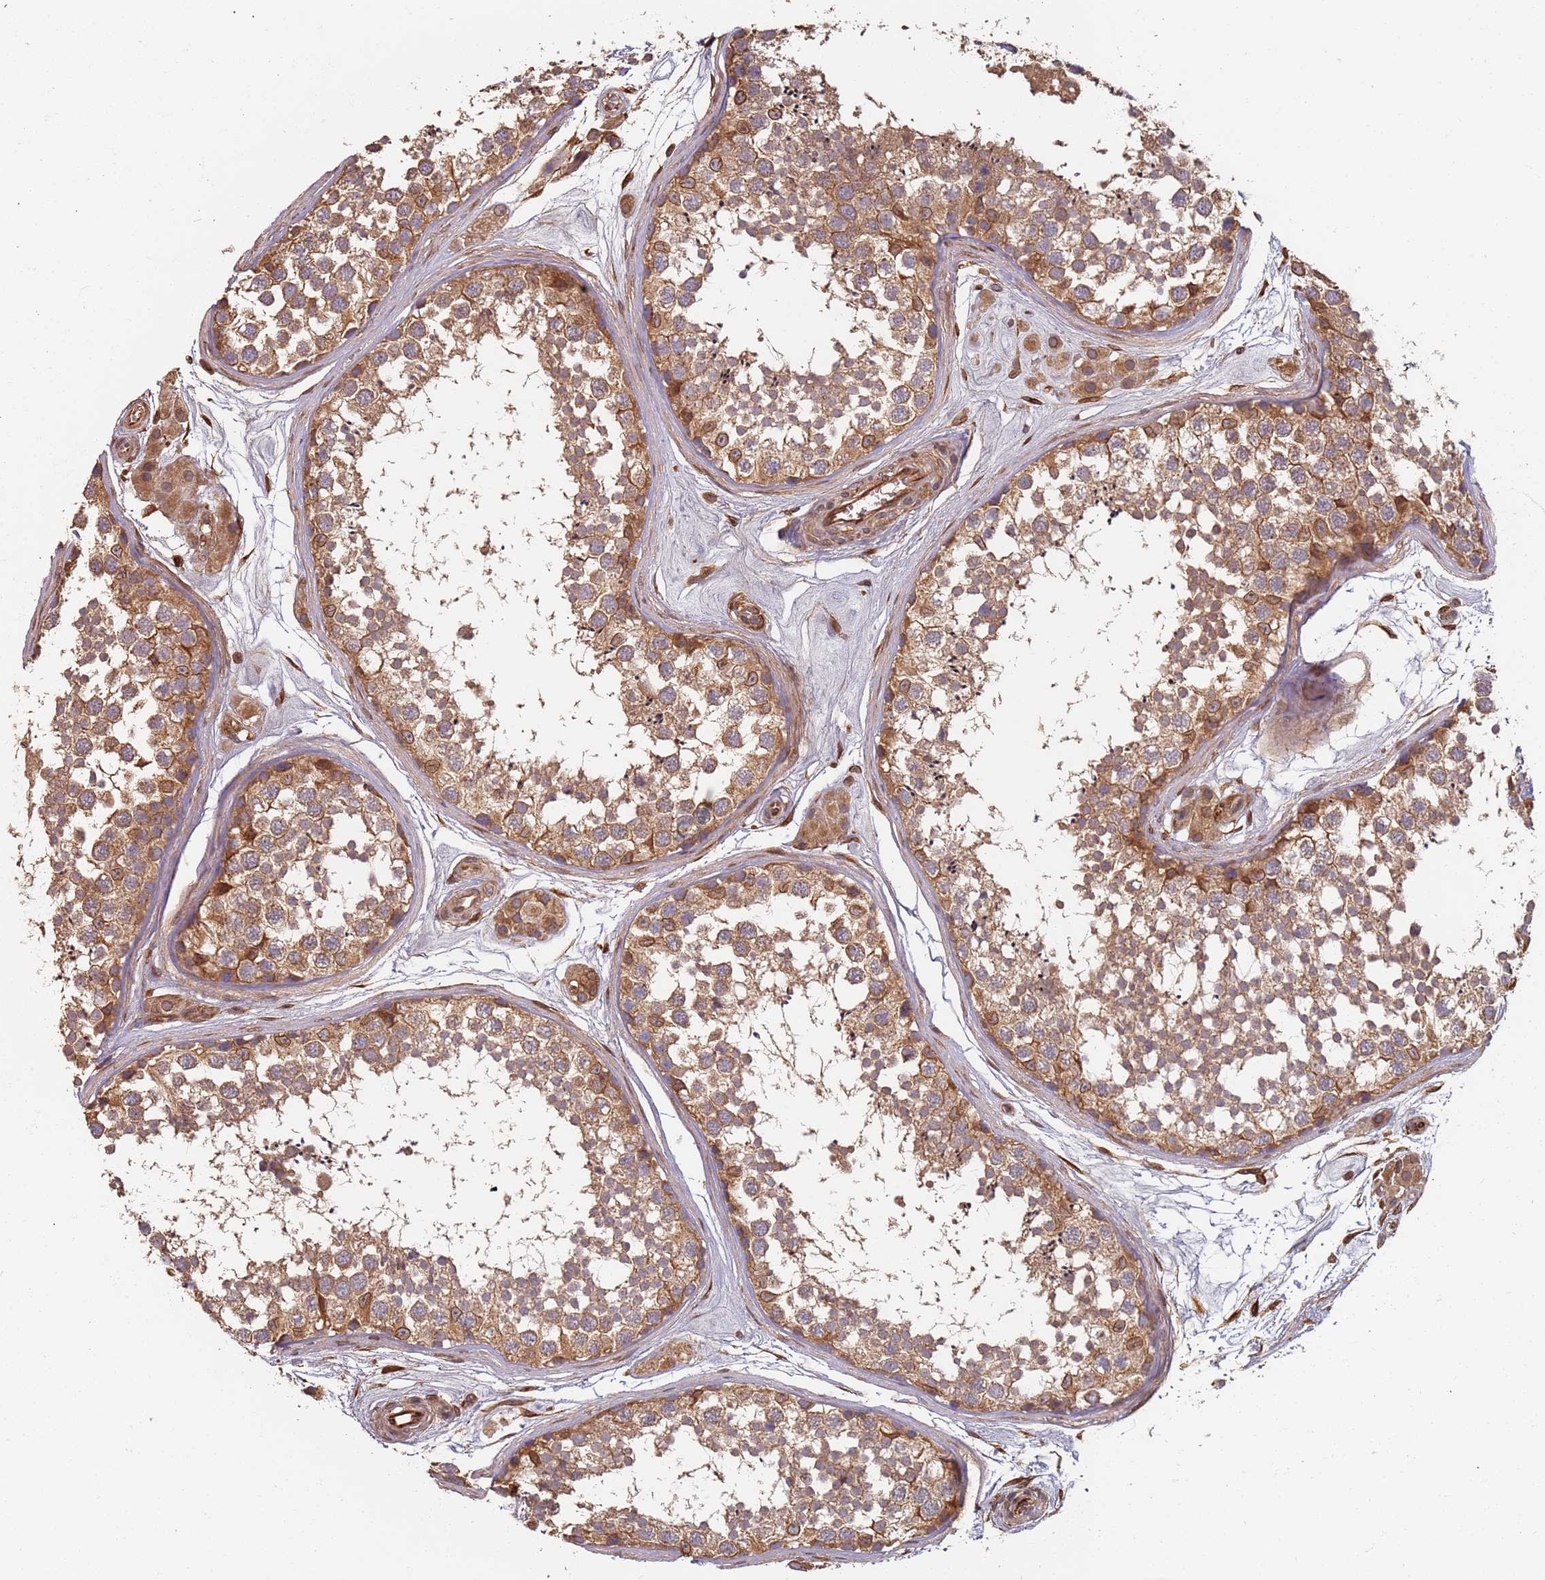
{"staining": {"intensity": "moderate", "quantity": ">75%", "location": "cytoplasmic/membranous,nuclear"}, "tissue": "testis", "cell_type": "Cells in seminiferous ducts", "image_type": "normal", "snomed": [{"axis": "morphology", "description": "Normal tissue, NOS"}, {"axis": "topography", "description": "Testis"}], "caption": "The histopathology image shows a brown stain indicating the presence of a protein in the cytoplasmic/membranous,nuclear of cells in seminiferous ducts in testis.", "gene": "SDCCAG8", "patient": {"sex": "male", "age": 56}}